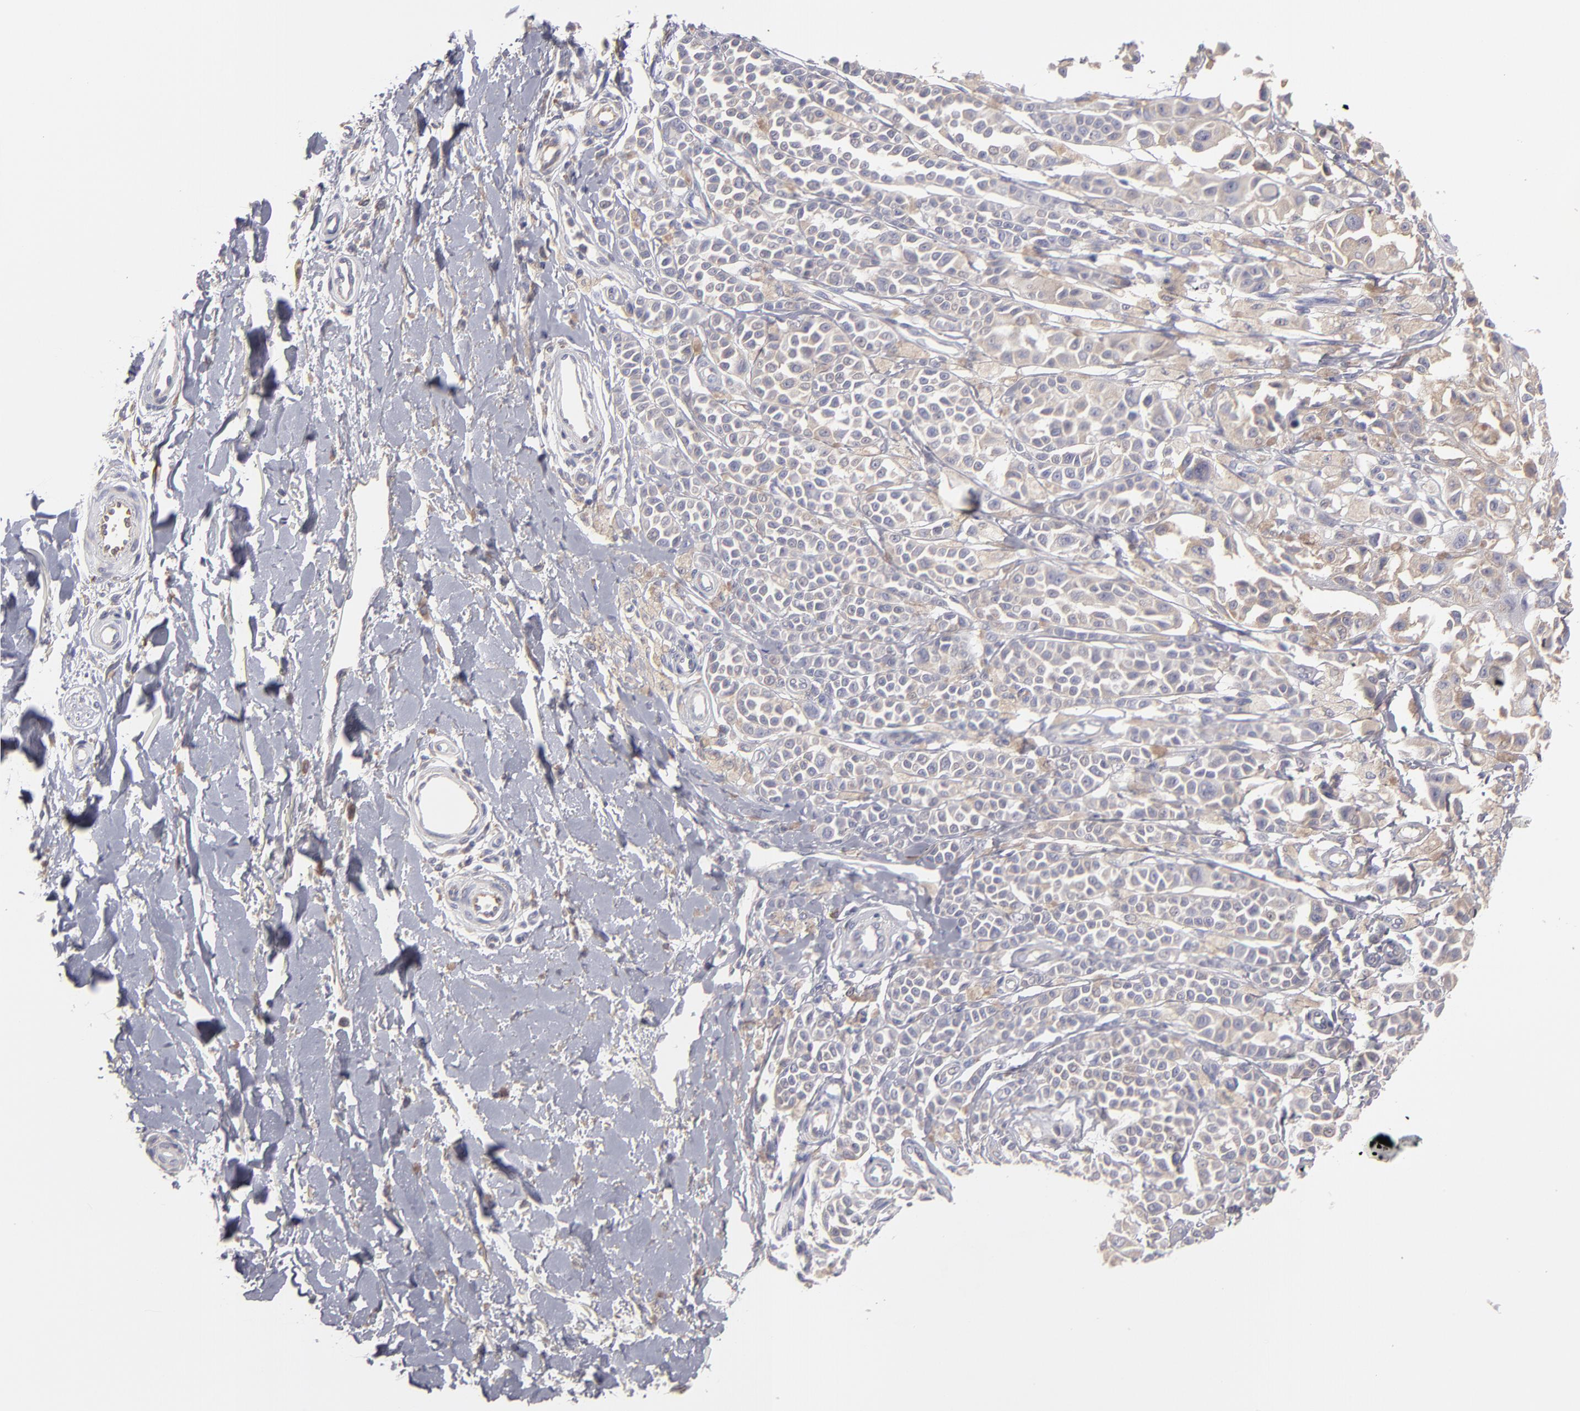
{"staining": {"intensity": "weak", "quantity": "25%-75%", "location": "cytoplasmic/membranous"}, "tissue": "melanoma", "cell_type": "Tumor cells", "image_type": "cancer", "snomed": [{"axis": "morphology", "description": "Malignant melanoma, NOS"}, {"axis": "topography", "description": "Skin"}], "caption": "Immunohistochemistry (IHC) of human malignant melanoma shows low levels of weak cytoplasmic/membranous staining in approximately 25%-75% of tumor cells.", "gene": "ENTPD5", "patient": {"sex": "female", "age": 38}}